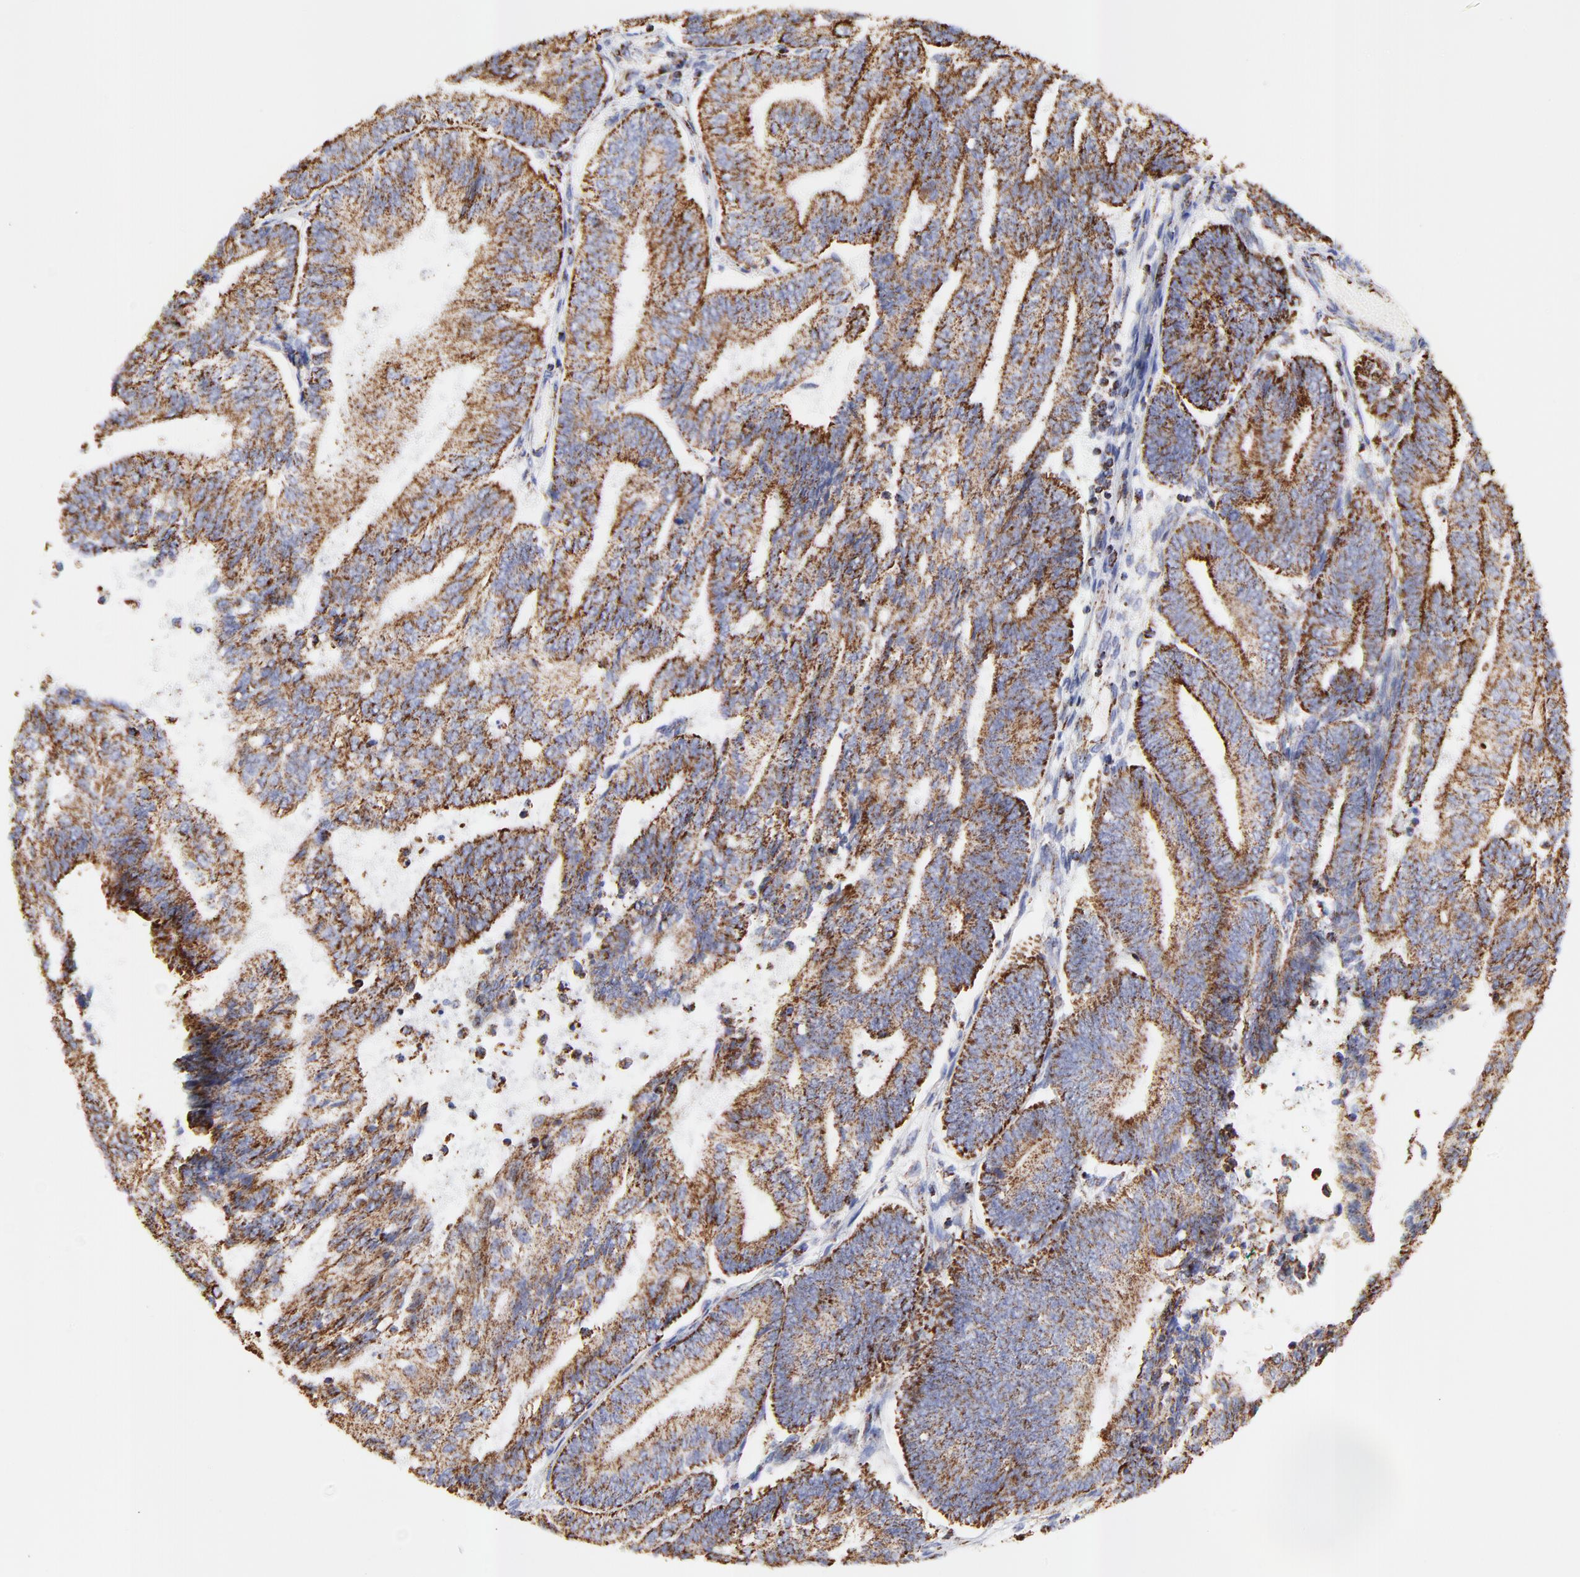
{"staining": {"intensity": "moderate", "quantity": ">75%", "location": "cytoplasmic/membranous"}, "tissue": "endometrial cancer", "cell_type": "Tumor cells", "image_type": "cancer", "snomed": [{"axis": "morphology", "description": "Adenocarcinoma, NOS"}, {"axis": "topography", "description": "Endometrium"}], "caption": "Tumor cells demonstrate medium levels of moderate cytoplasmic/membranous staining in about >75% of cells in endometrial adenocarcinoma.", "gene": "COX4I1", "patient": {"sex": "female", "age": 55}}